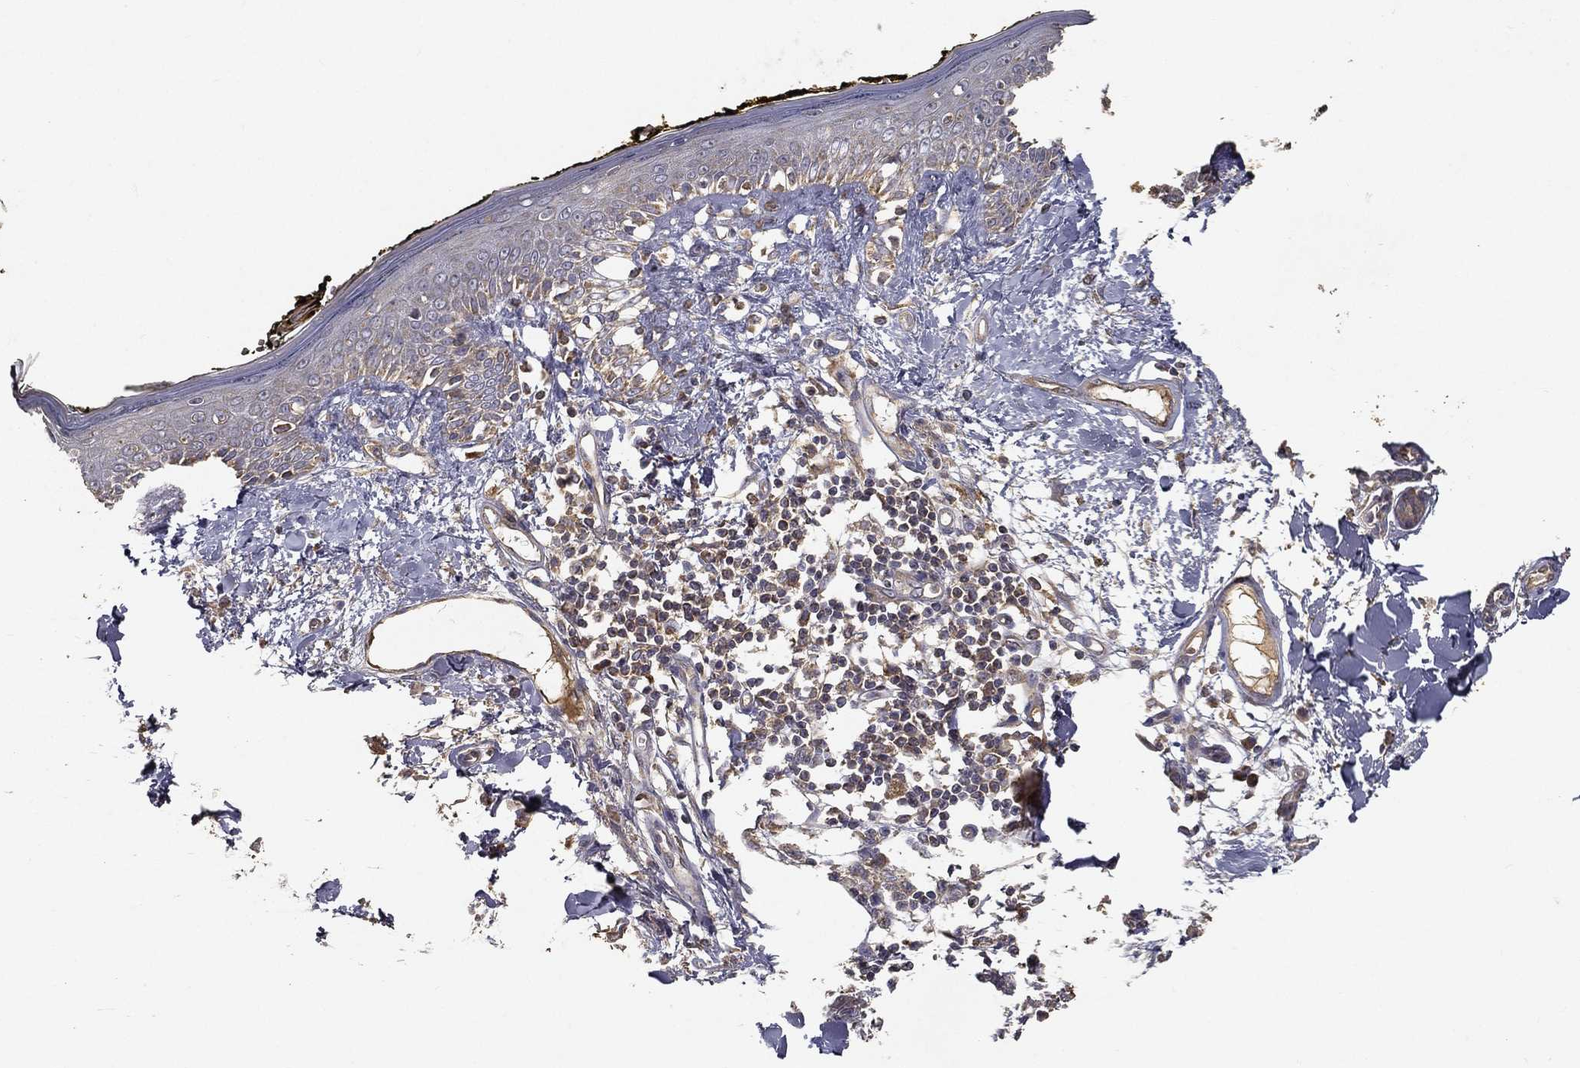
{"staining": {"intensity": "negative", "quantity": "none", "location": "none"}, "tissue": "skin", "cell_type": "Fibroblasts", "image_type": "normal", "snomed": [{"axis": "morphology", "description": "Normal tissue, NOS"}, {"axis": "topography", "description": "Skin"}], "caption": "Immunohistochemistry (IHC) photomicrograph of normal skin: skin stained with DAB (3,3'-diaminobenzidine) shows no significant protein staining in fibroblasts. (Brightfield microscopy of DAB (3,3'-diaminobenzidine) immunohistochemistry at high magnification).", "gene": "MT", "patient": {"sex": "male", "age": 76}}